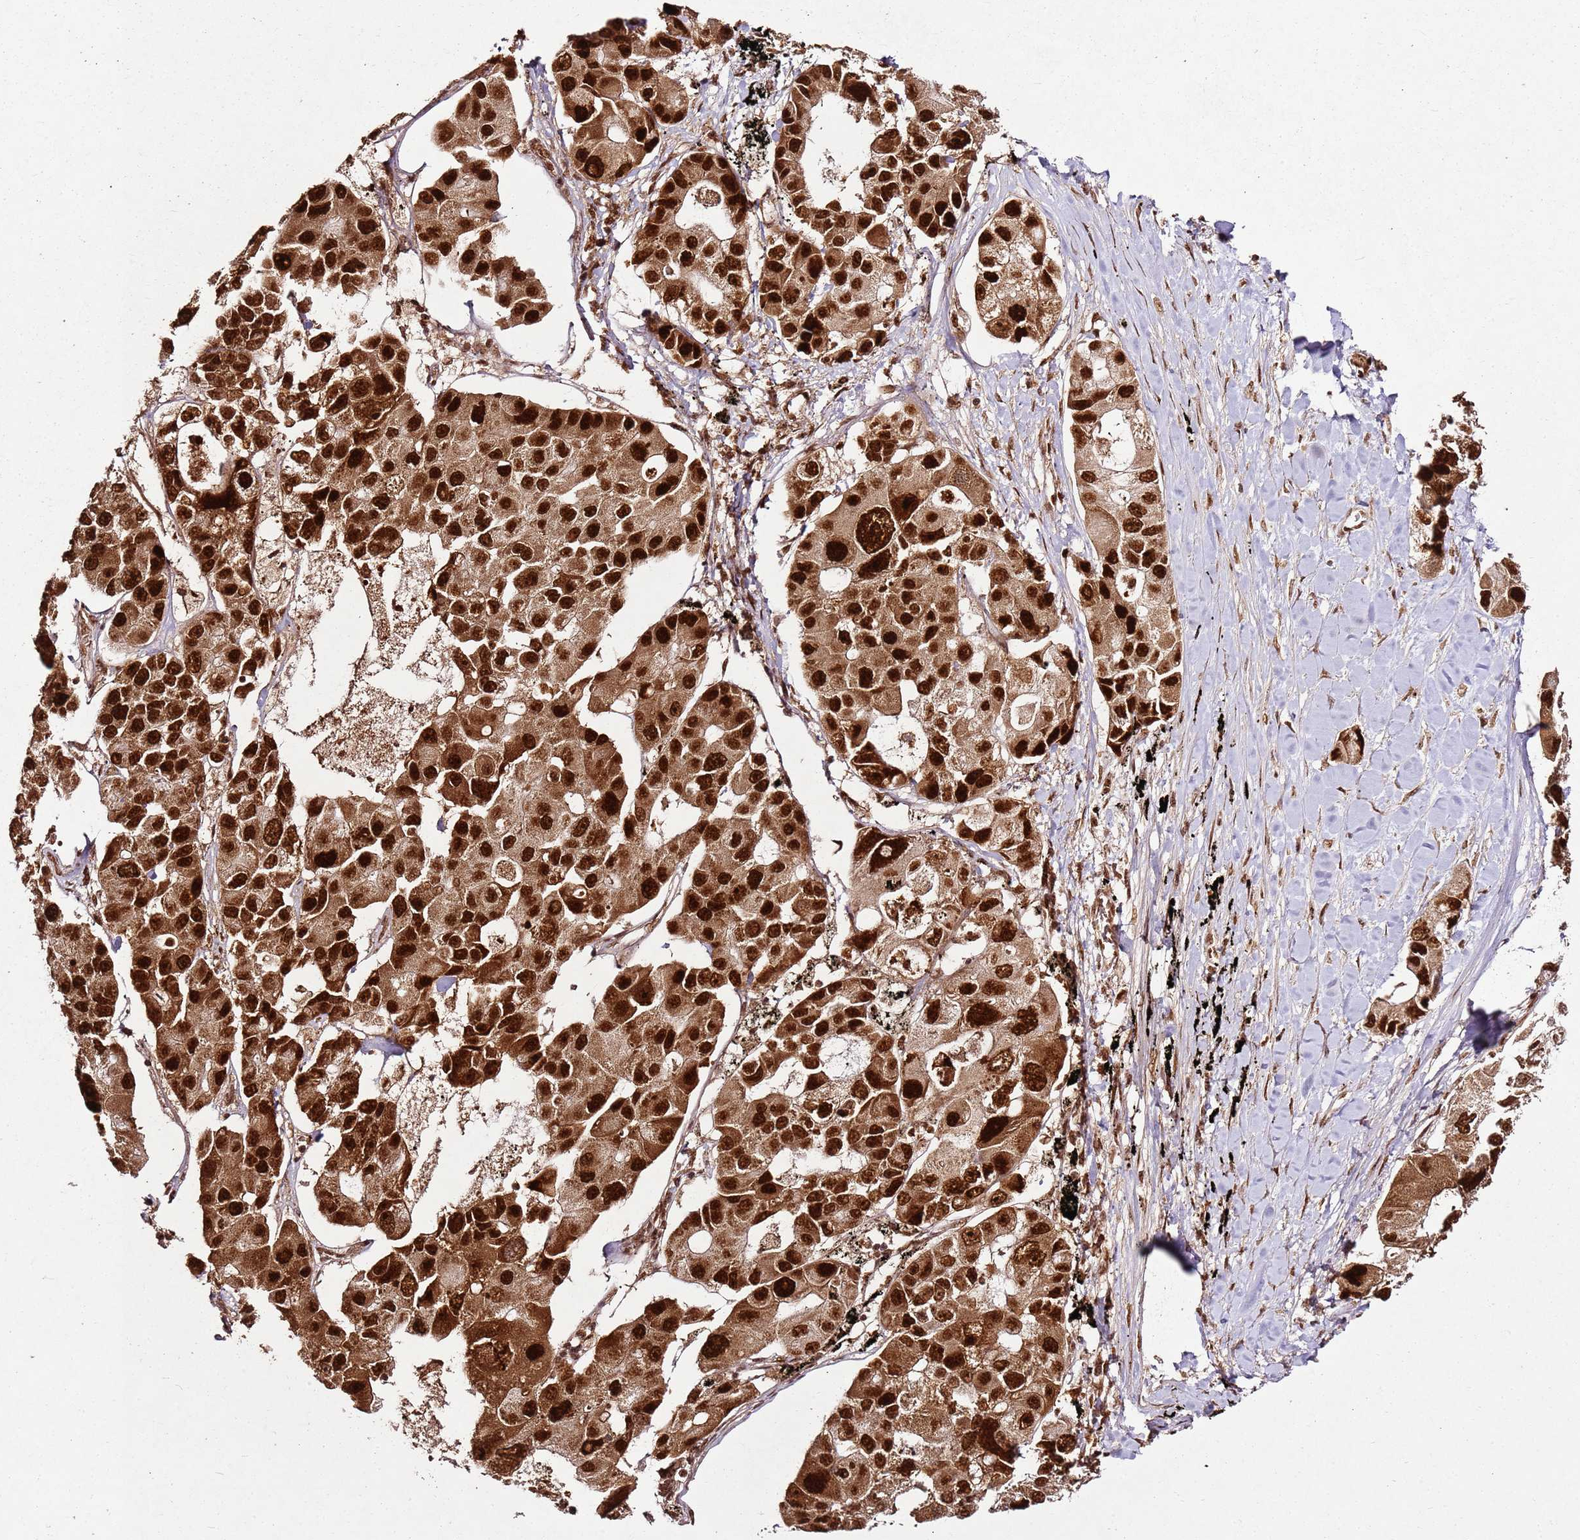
{"staining": {"intensity": "strong", "quantity": ">75%", "location": "cytoplasmic/membranous,nuclear"}, "tissue": "lung cancer", "cell_type": "Tumor cells", "image_type": "cancer", "snomed": [{"axis": "morphology", "description": "Adenocarcinoma, NOS"}, {"axis": "topography", "description": "Lung"}], "caption": "Brown immunohistochemical staining in human lung cancer demonstrates strong cytoplasmic/membranous and nuclear staining in approximately >75% of tumor cells.", "gene": "XRN2", "patient": {"sex": "female", "age": 54}}